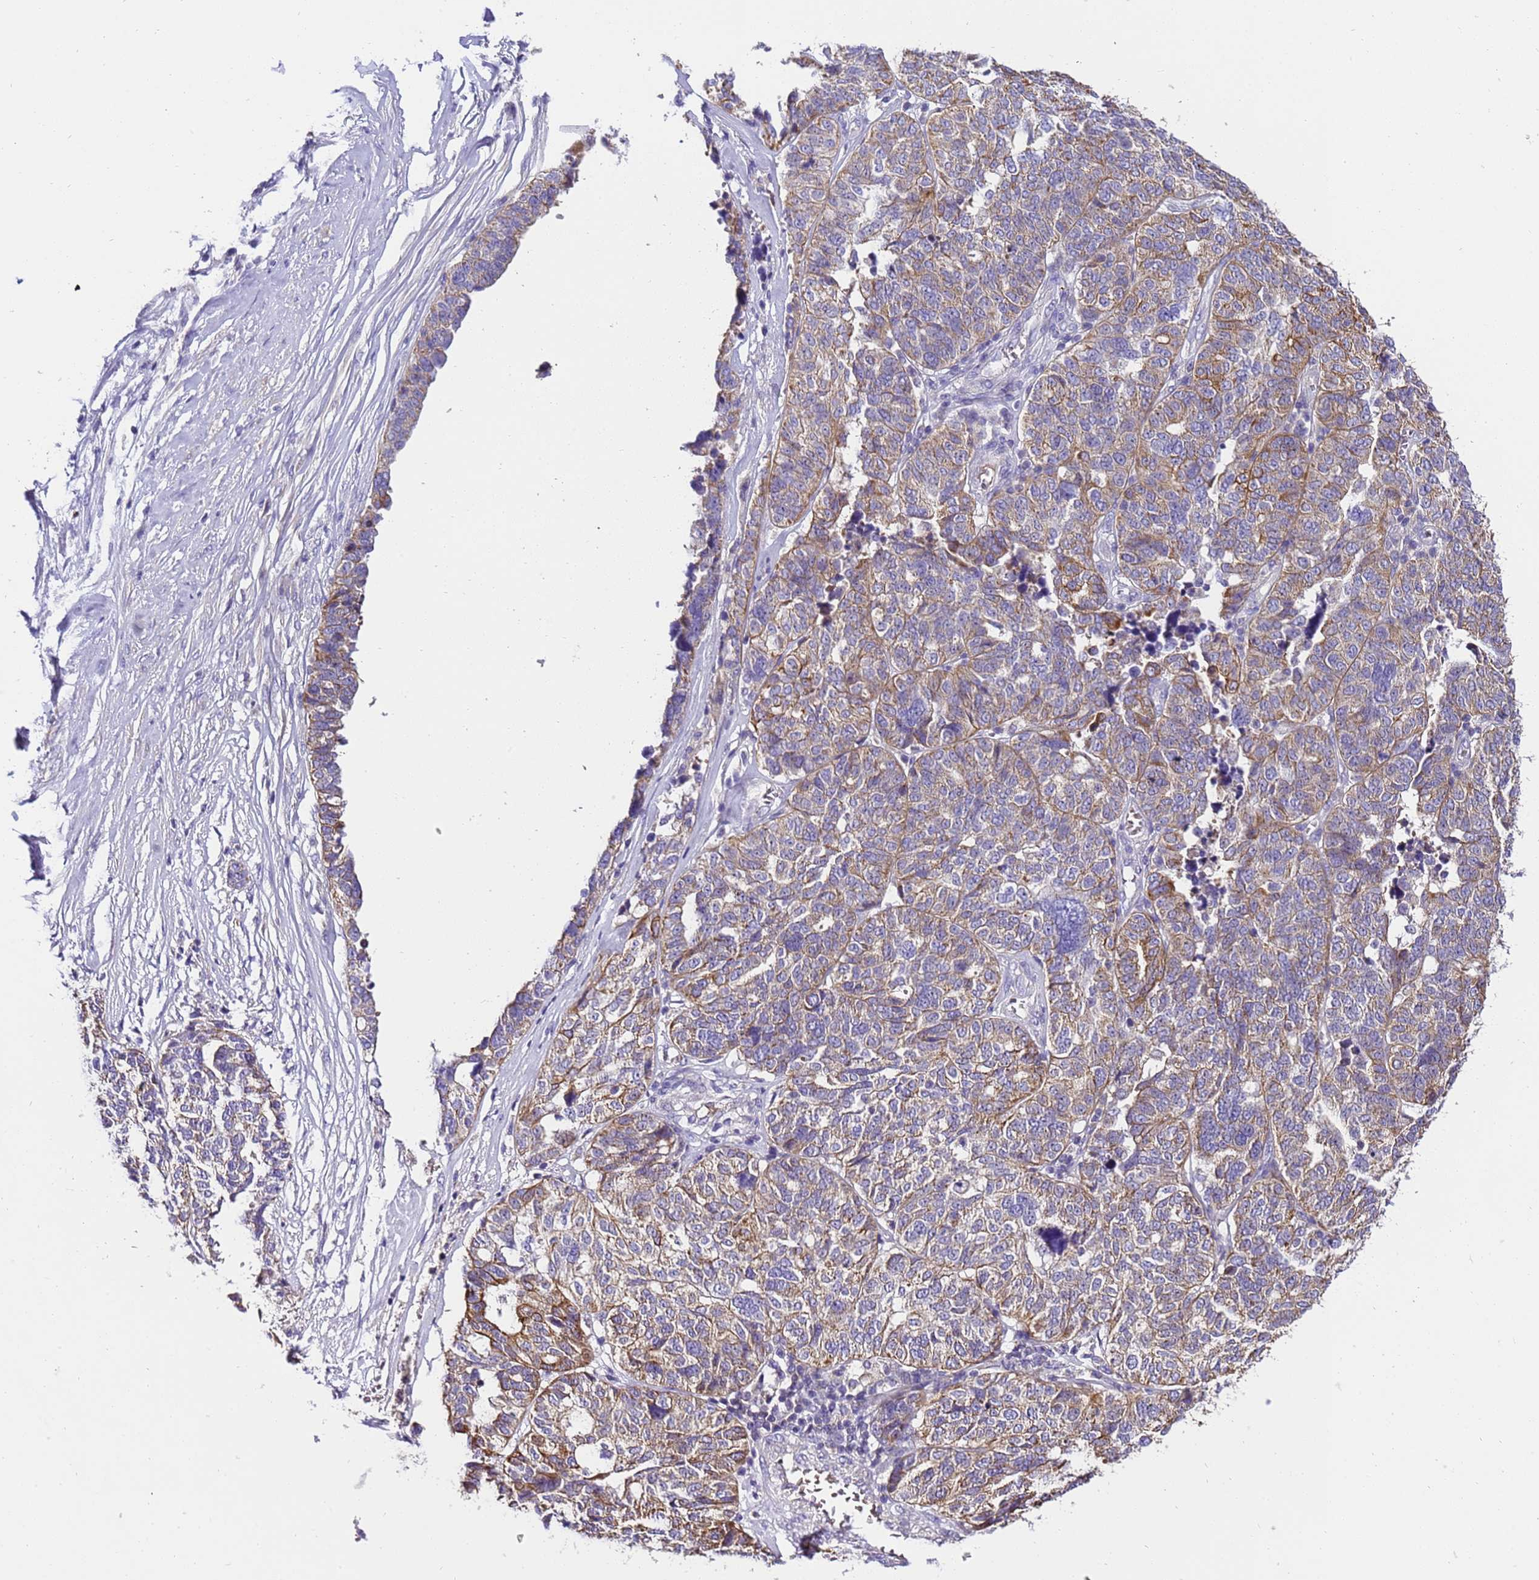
{"staining": {"intensity": "moderate", "quantity": "25%-75%", "location": "cytoplasmic/membranous"}, "tissue": "ovarian cancer", "cell_type": "Tumor cells", "image_type": "cancer", "snomed": [{"axis": "morphology", "description": "Cystadenocarcinoma, serous, NOS"}, {"axis": "topography", "description": "Ovary"}], "caption": "Moderate cytoplasmic/membranous staining for a protein is seen in approximately 25%-75% of tumor cells of ovarian cancer (serous cystadenocarcinoma) using immunohistochemistry (IHC).", "gene": "PIEZO2", "patient": {"sex": "female", "age": 59}}